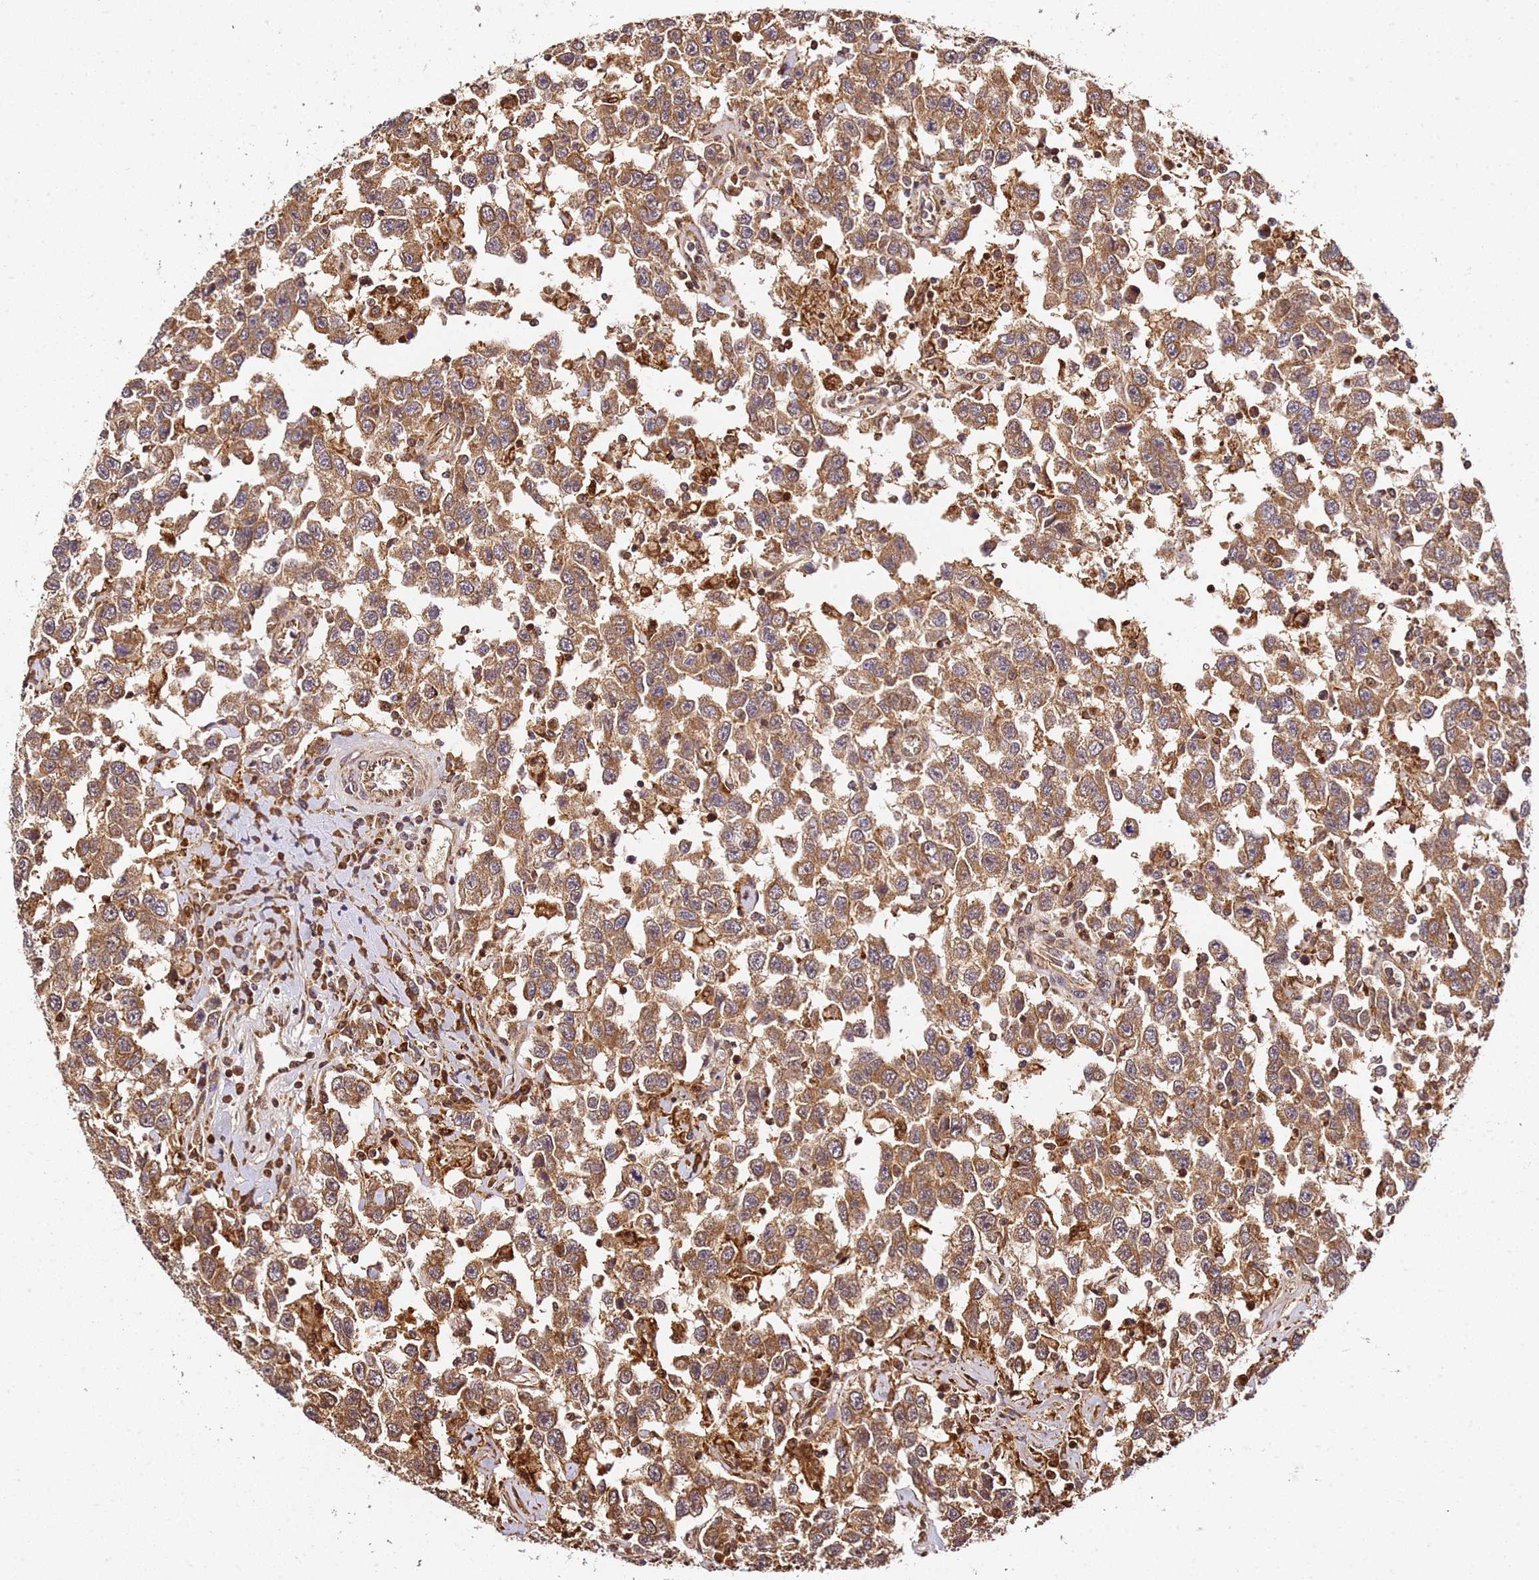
{"staining": {"intensity": "moderate", "quantity": ">75%", "location": "cytoplasmic/membranous"}, "tissue": "testis cancer", "cell_type": "Tumor cells", "image_type": "cancer", "snomed": [{"axis": "morphology", "description": "Seminoma, NOS"}, {"axis": "topography", "description": "Testis"}], "caption": "The image demonstrates a brown stain indicating the presence of a protein in the cytoplasmic/membranous of tumor cells in testis cancer (seminoma).", "gene": "SMOX", "patient": {"sex": "male", "age": 41}}